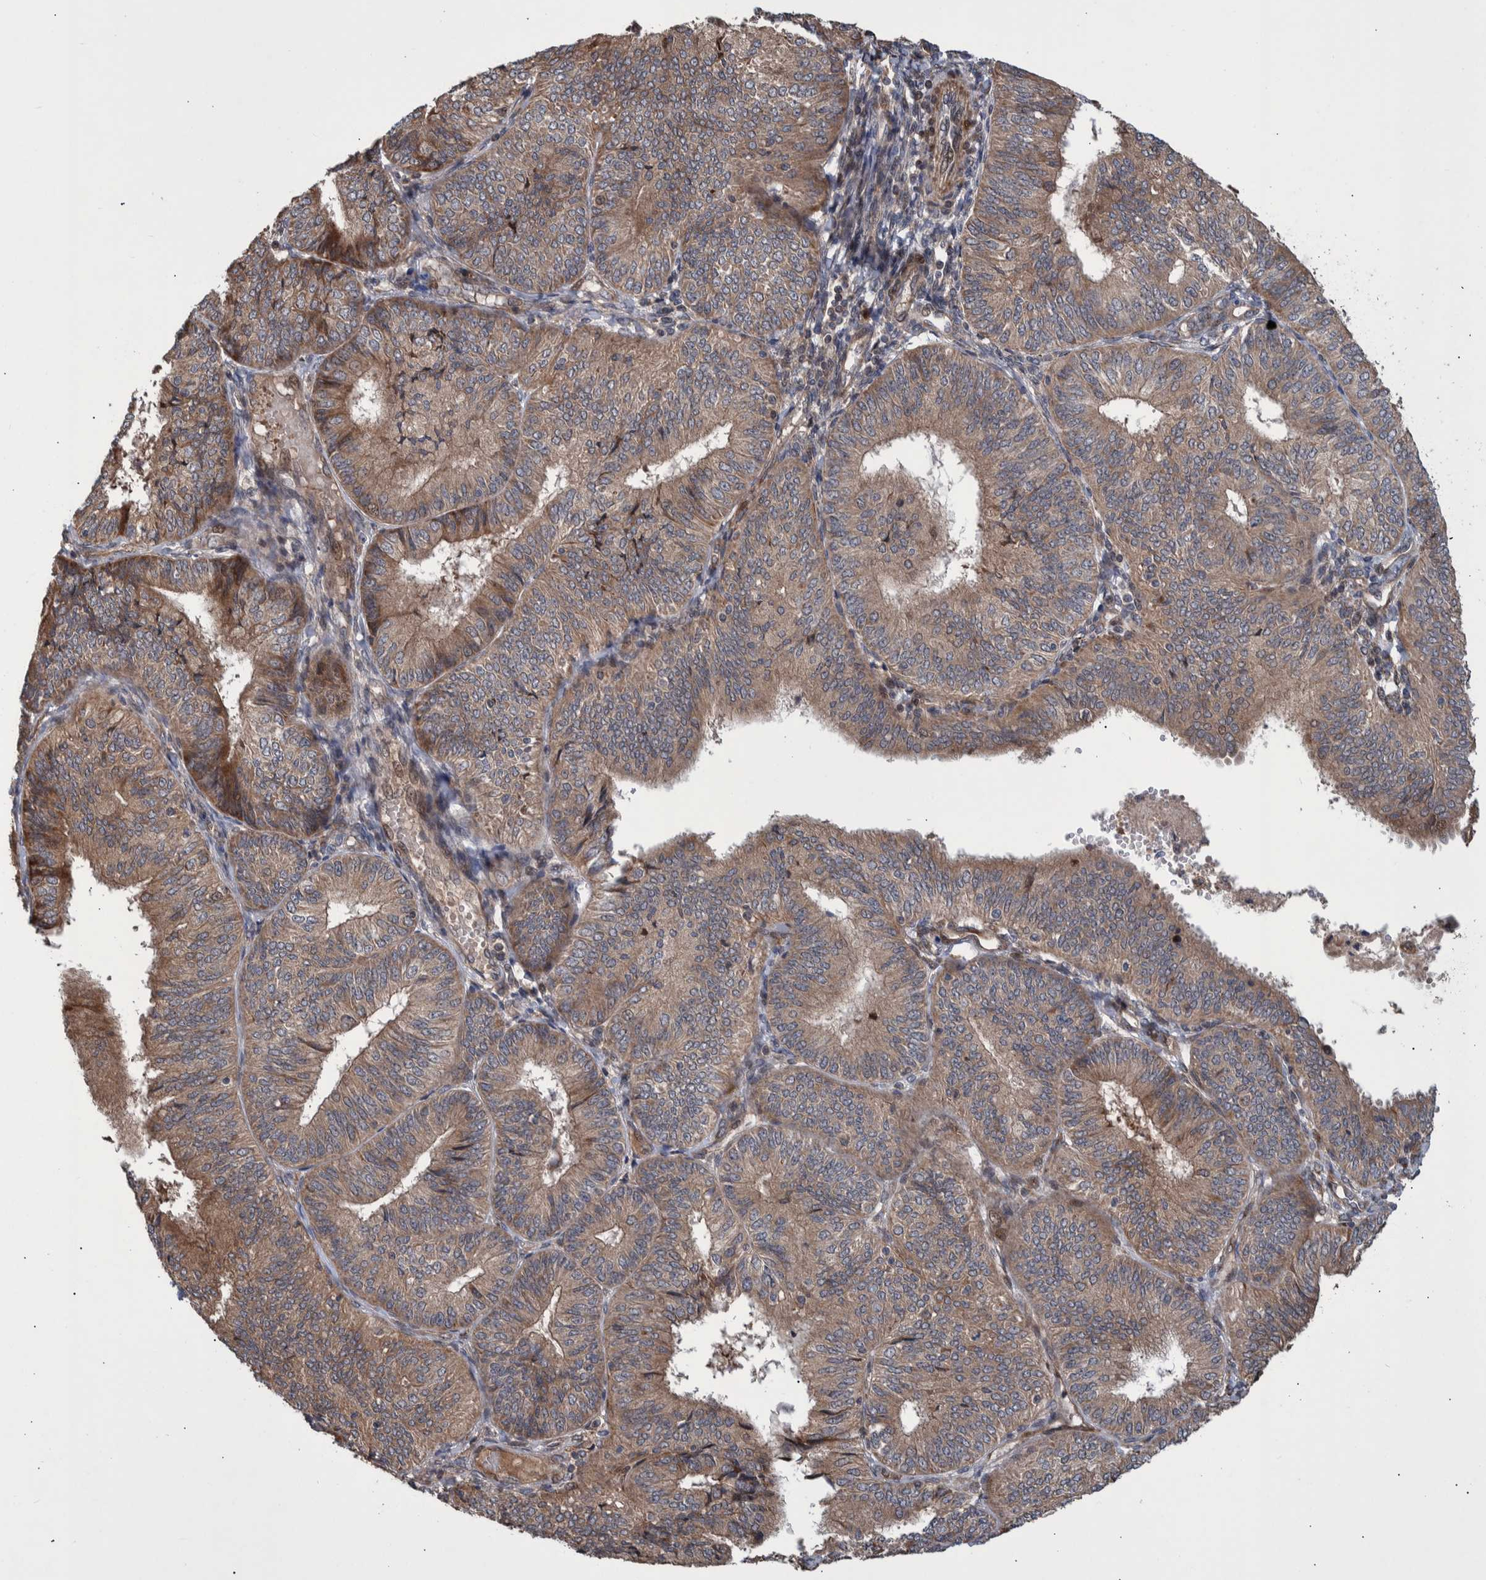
{"staining": {"intensity": "moderate", "quantity": ">75%", "location": "cytoplasmic/membranous"}, "tissue": "endometrial cancer", "cell_type": "Tumor cells", "image_type": "cancer", "snomed": [{"axis": "morphology", "description": "Adenocarcinoma, NOS"}, {"axis": "topography", "description": "Endometrium"}], "caption": "The image reveals a brown stain indicating the presence of a protein in the cytoplasmic/membranous of tumor cells in endometrial cancer. Ihc stains the protein of interest in brown and the nuclei are stained blue.", "gene": "B3GNTL1", "patient": {"sex": "female", "age": 58}}